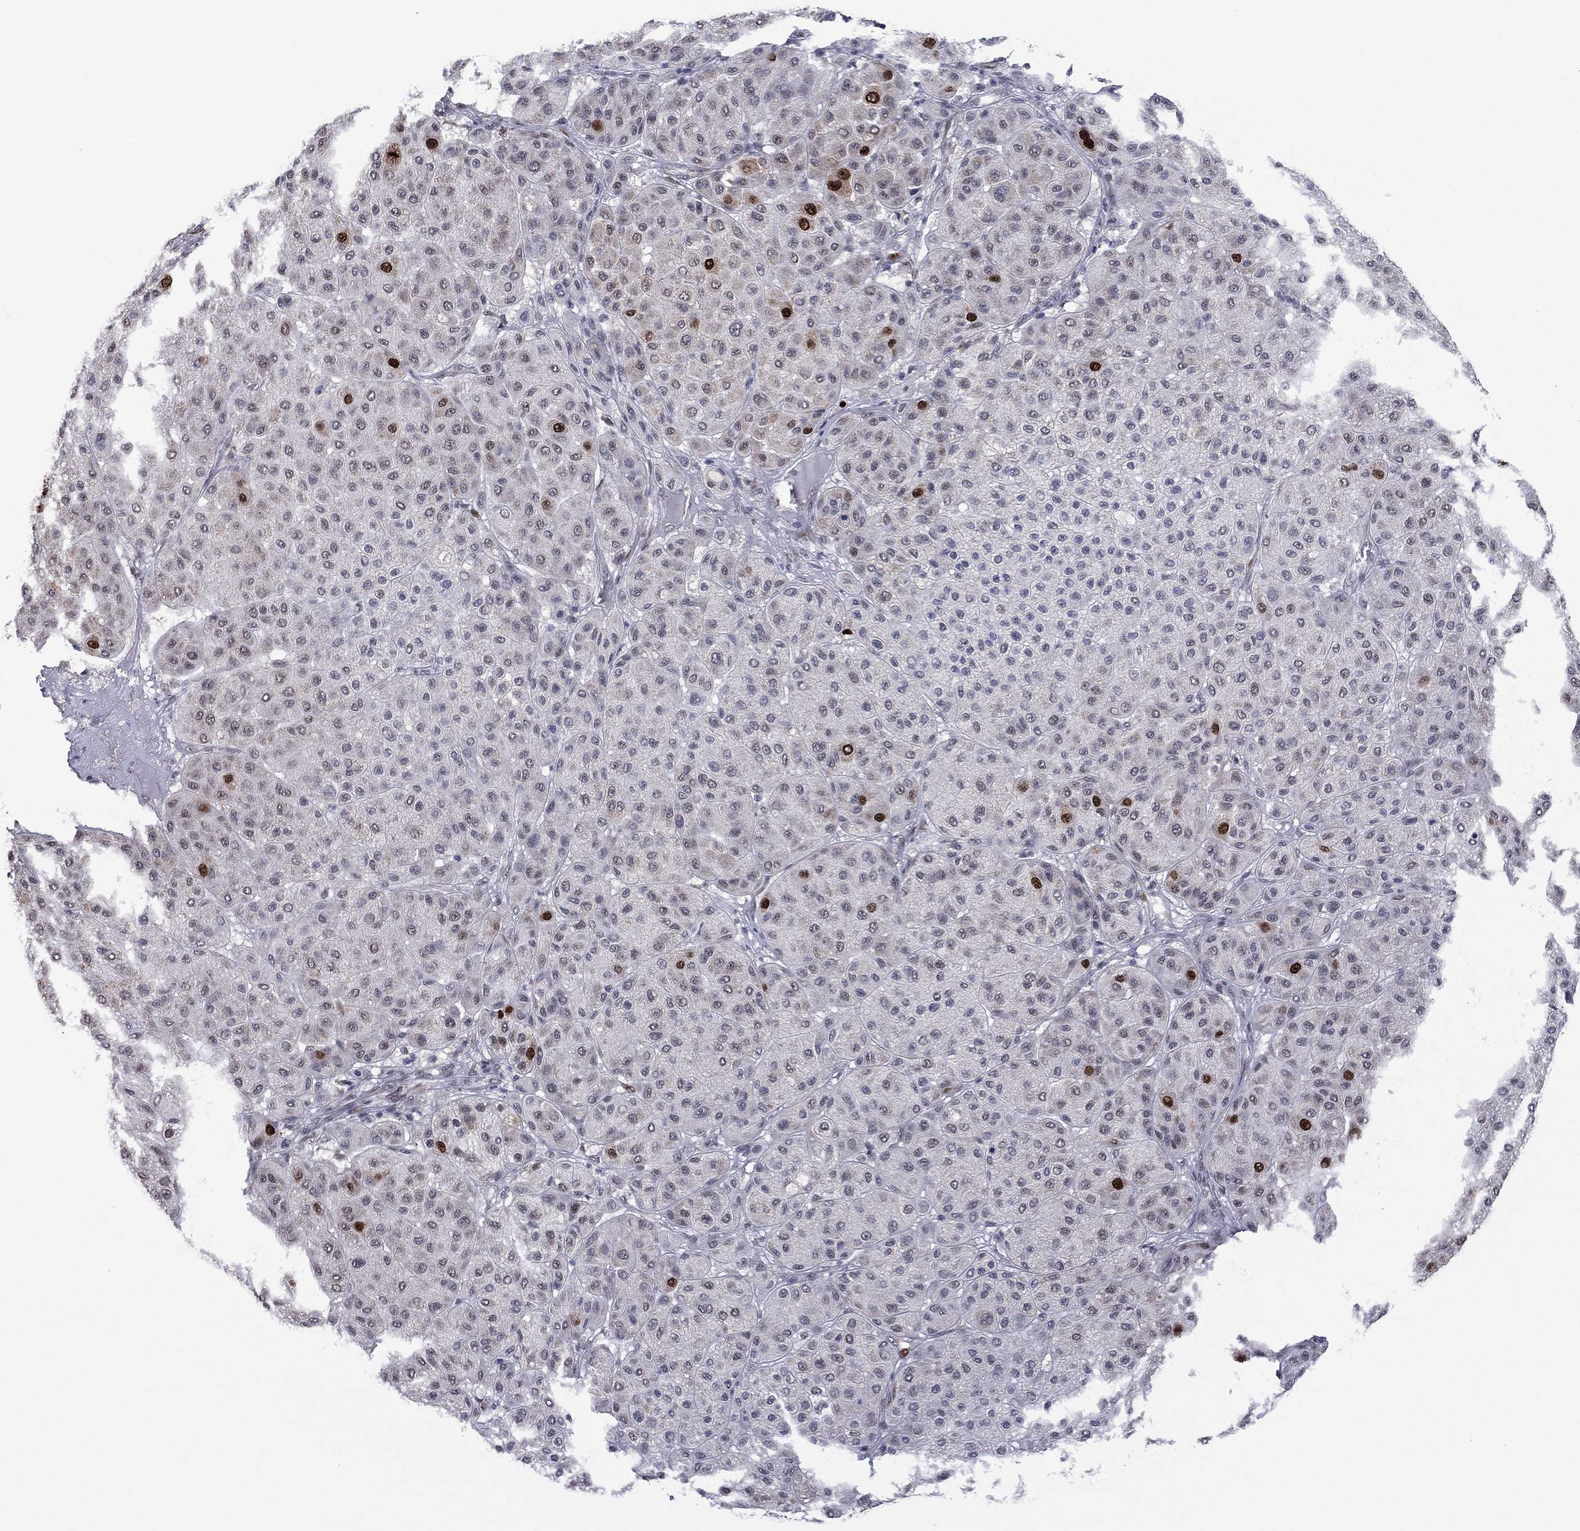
{"staining": {"intensity": "strong", "quantity": "<25%", "location": "nuclear"}, "tissue": "melanoma", "cell_type": "Tumor cells", "image_type": "cancer", "snomed": [{"axis": "morphology", "description": "Malignant melanoma, Metastatic site"}, {"axis": "topography", "description": "Smooth muscle"}], "caption": "This is a micrograph of IHC staining of melanoma, which shows strong expression in the nuclear of tumor cells.", "gene": "CDCA5", "patient": {"sex": "male", "age": 41}}